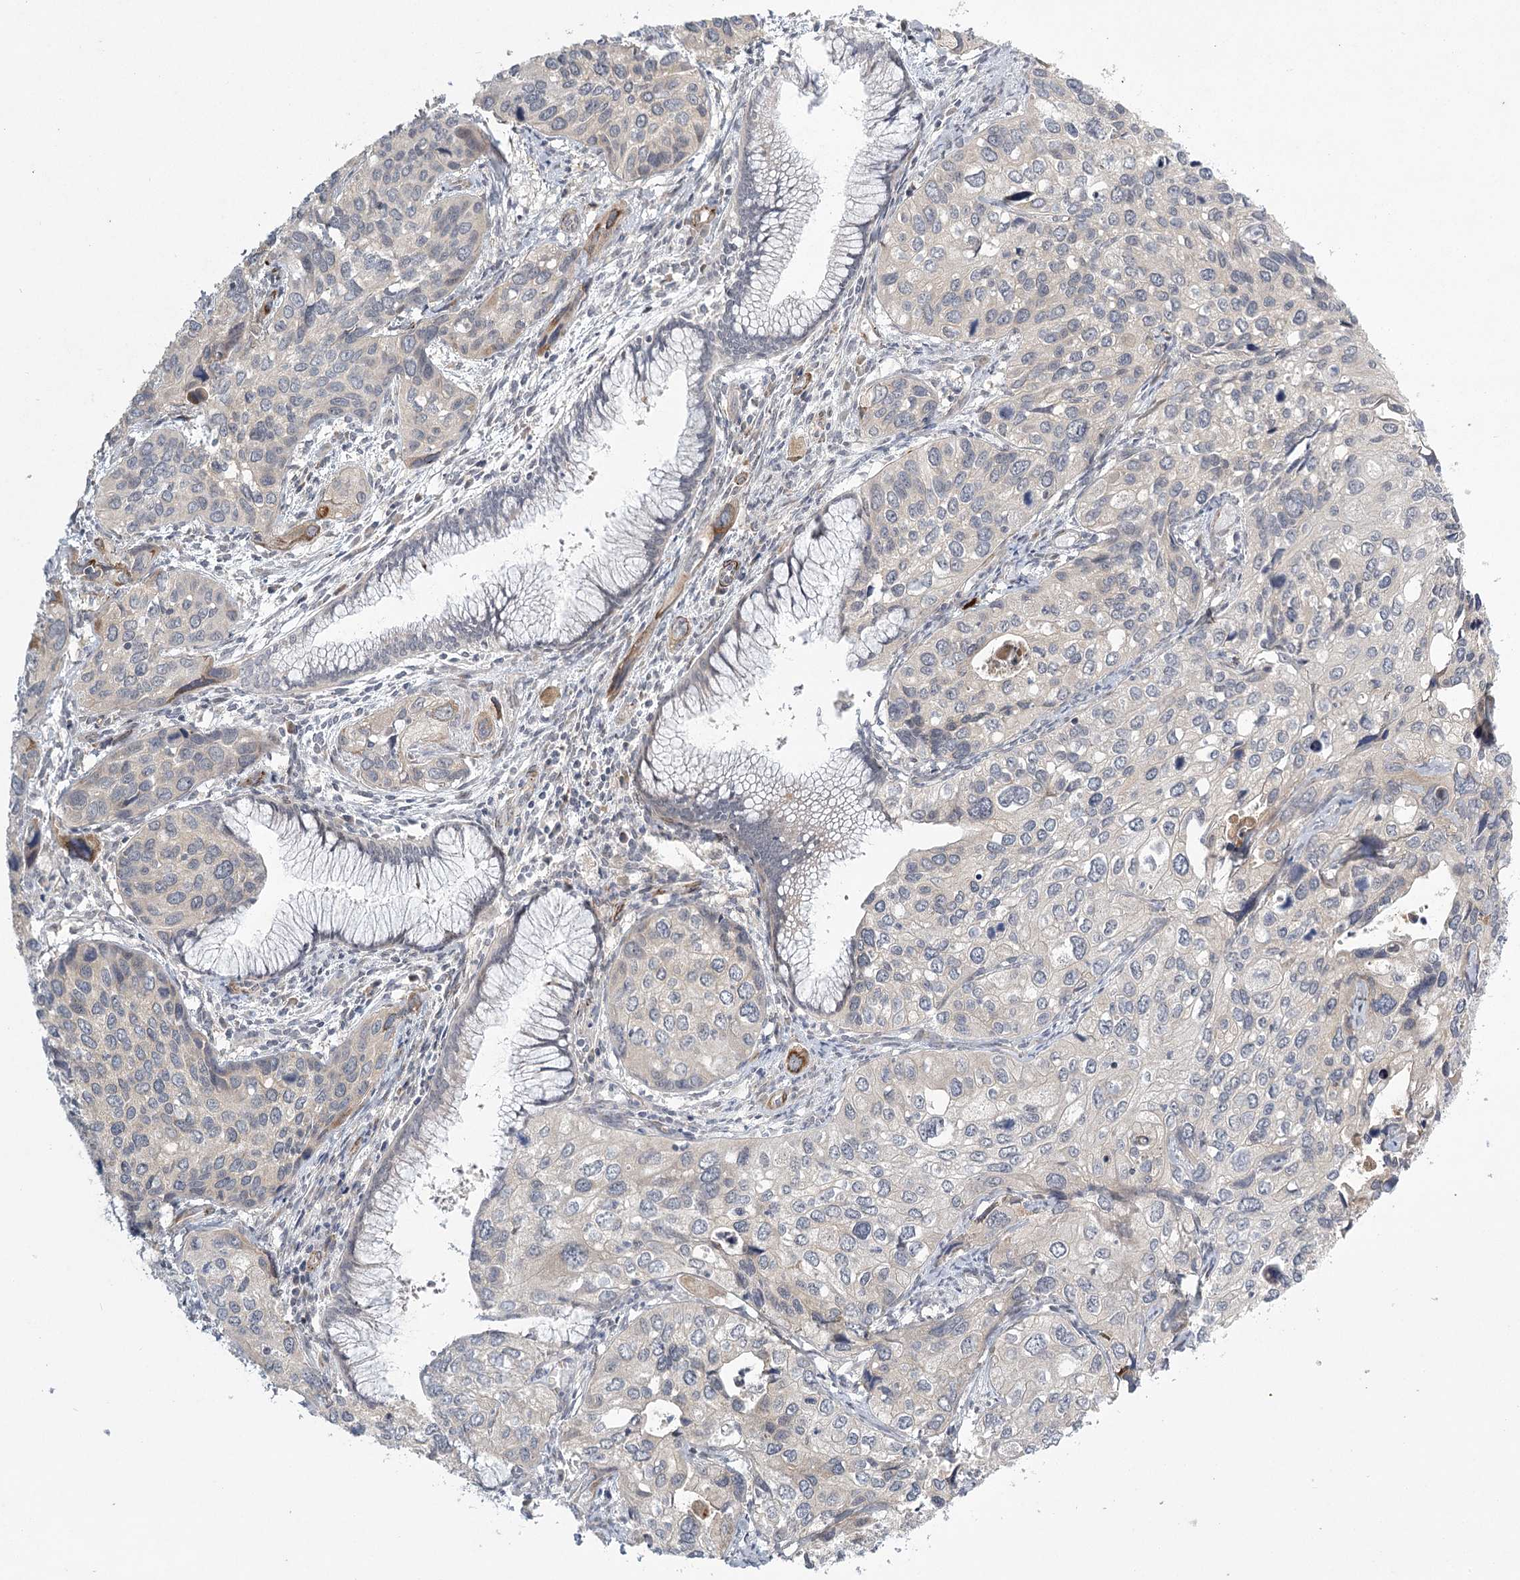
{"staining": {"intensity": "weak", "quantity": "<25%", "location": "cytoplasmic/membranous"}, "tissue": "cervical cancer", "cell_type": "Tumor cells", "image_type": "cancer", "snomed": [{"axis": "morphology", "description": "Squamous cell carcinoma, NOS"}, {"axis": "topography", "description": "Cervix"}], "caption": "IHC image of cervical squamous cell carcinoma stained for a protein (brown), which reveals no staining in tumor cells.", "gene": "MEPE", "patient": {"sex": "female", "age": 55}}